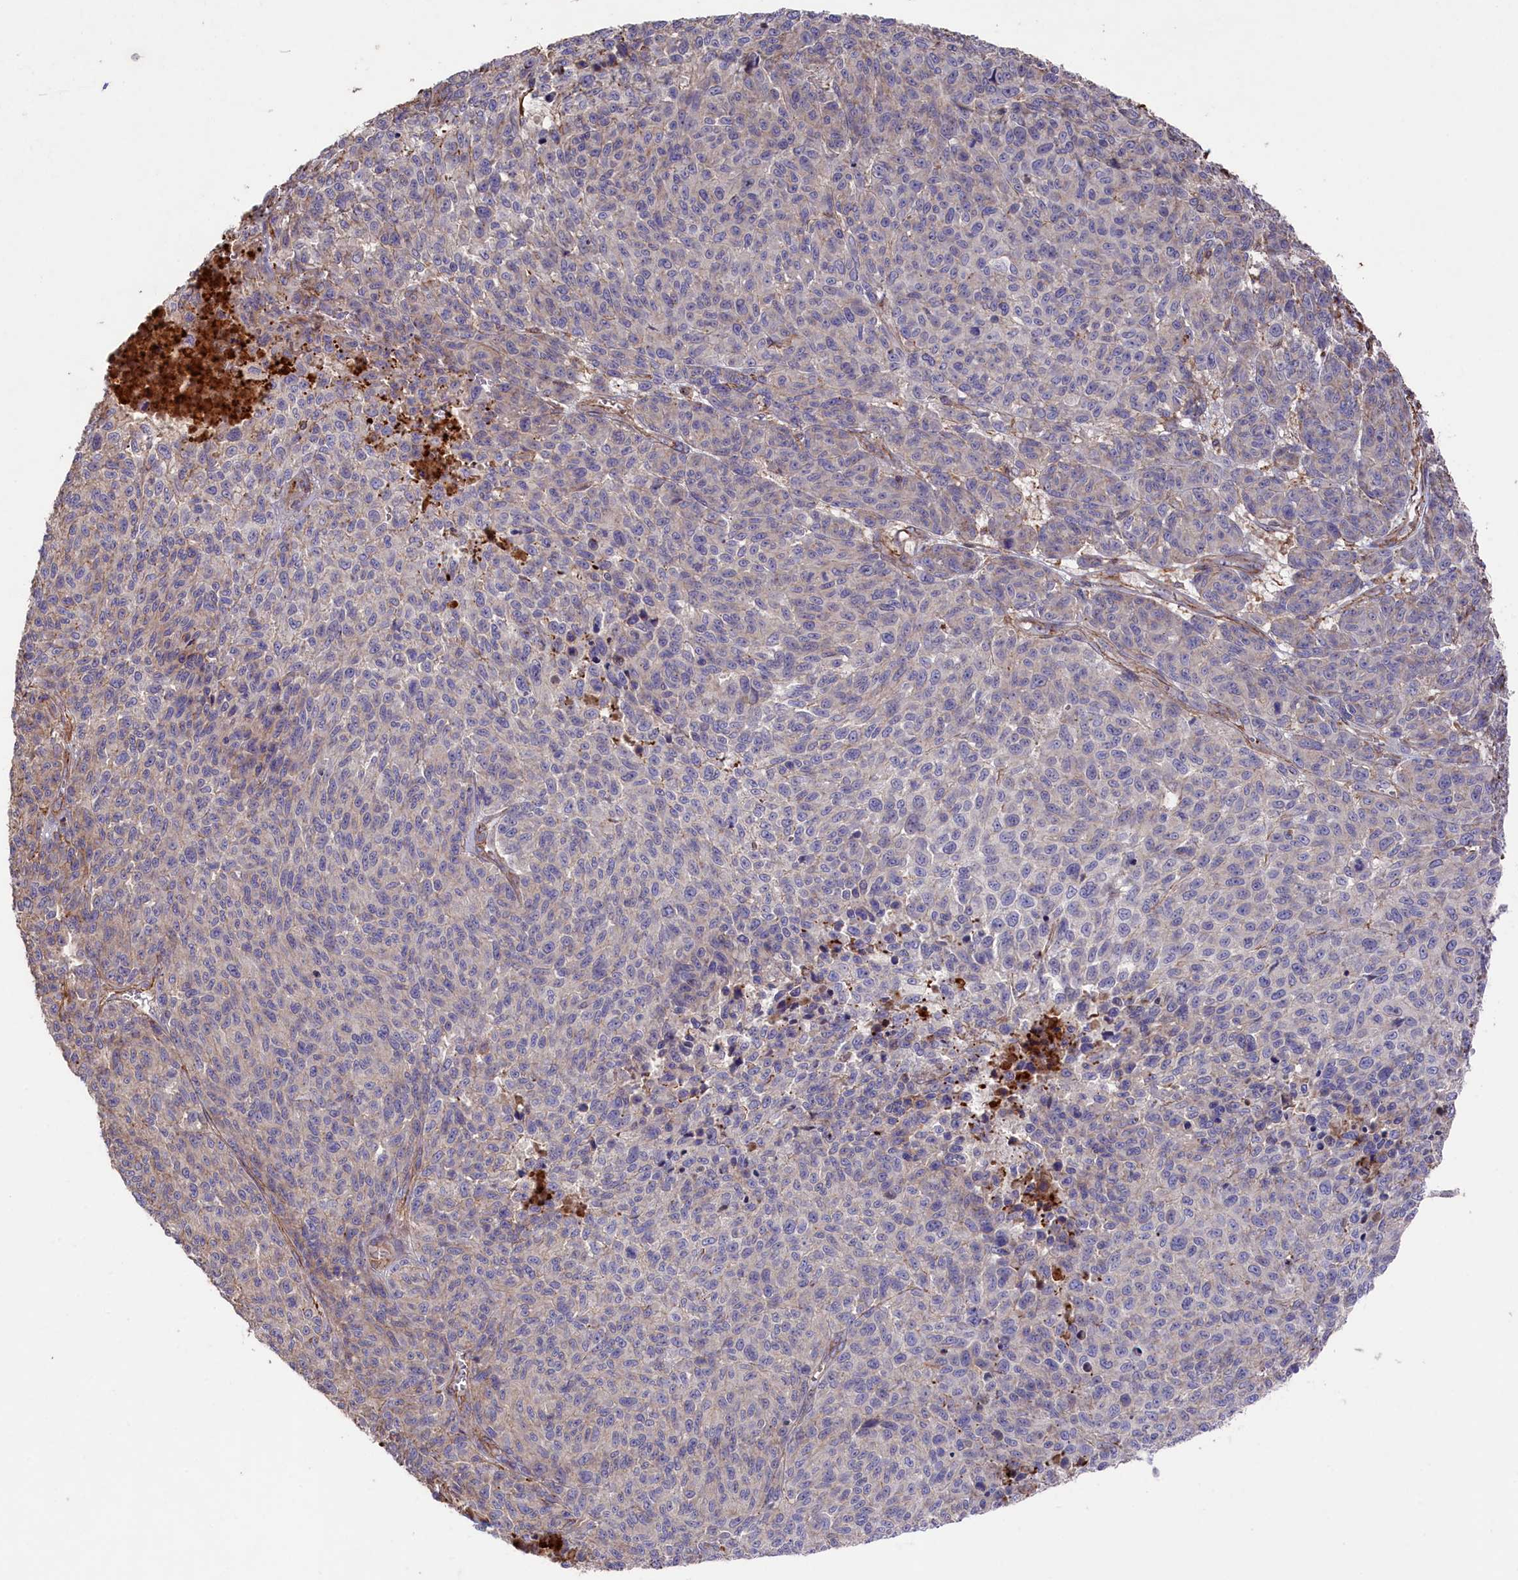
{"staining": {"intensity": "weak", "quantity": "<25%", "location": "cytoplasmic/membranous"}, "tissue": "melanoma", "cell_type": "Tumor cells", "image_type": "cancer", "snomed": [{"axis": "morphology", "description": "Malignant melanoma, NOS"}, {"axis": "topography", "description": "Skin"}], "caption": "Immunohistochemical staining of melanoma reveals no significant staining in tumor cells.", "gene": "RAPSN", "patient": {"sex": "male", "age": 49}}